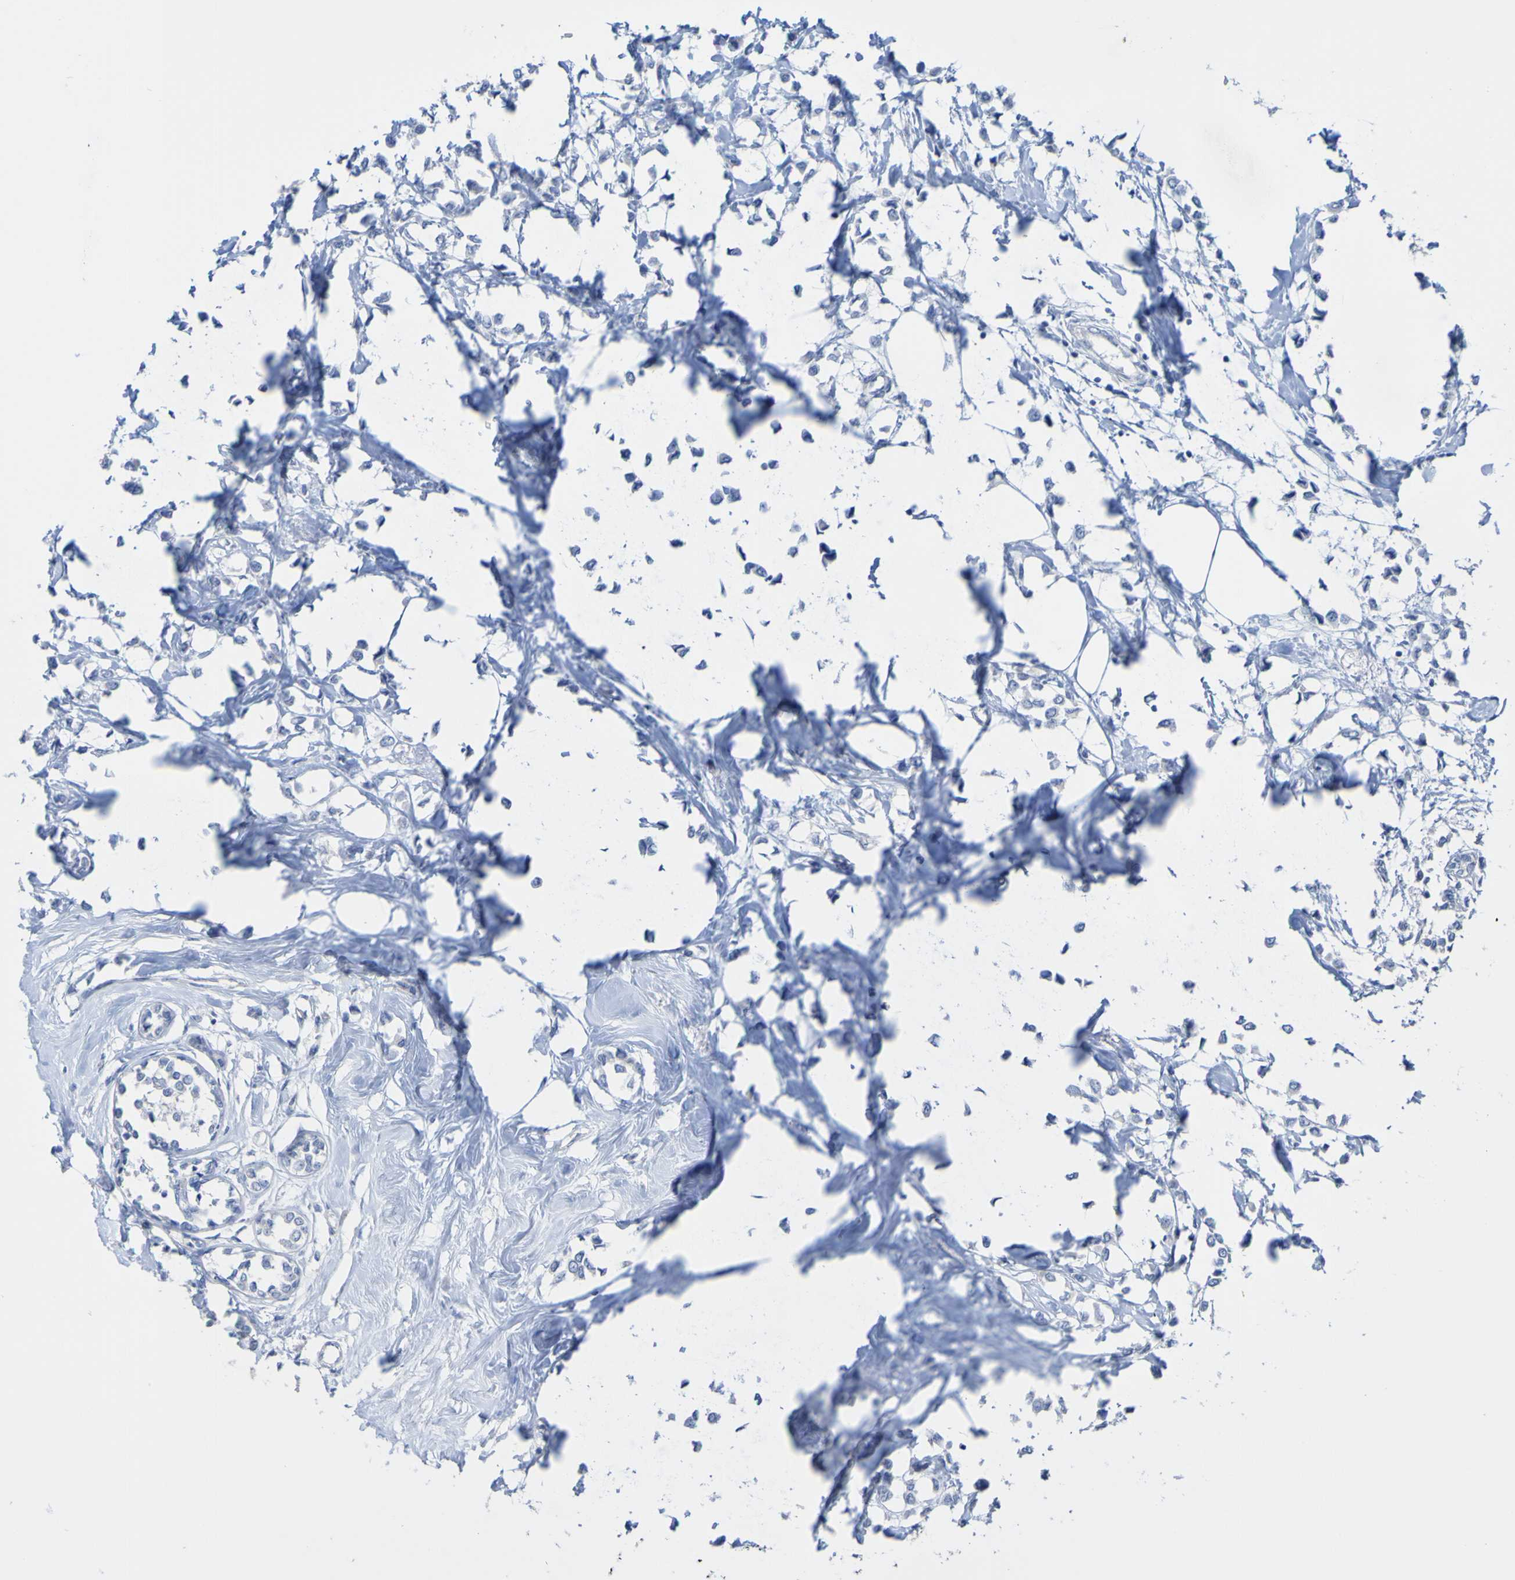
{"staining": {"intensity": "negative", "quantity": "none", "location": "none"}, "tissue": "breast cancer", "cell_type": "Tumor cells", "image_type": "cancer", "snomed": [{"axis": "morphology", "description": "Lobular carcinoma"}, {"axis": "topography", "description": "Breast"}], "caption": "This is an IHC image of breast lobular carcinoma. There is no expression in tumor cells.", "gene": "ACMSD", "patient": {"sex": "female", "age": 51}}